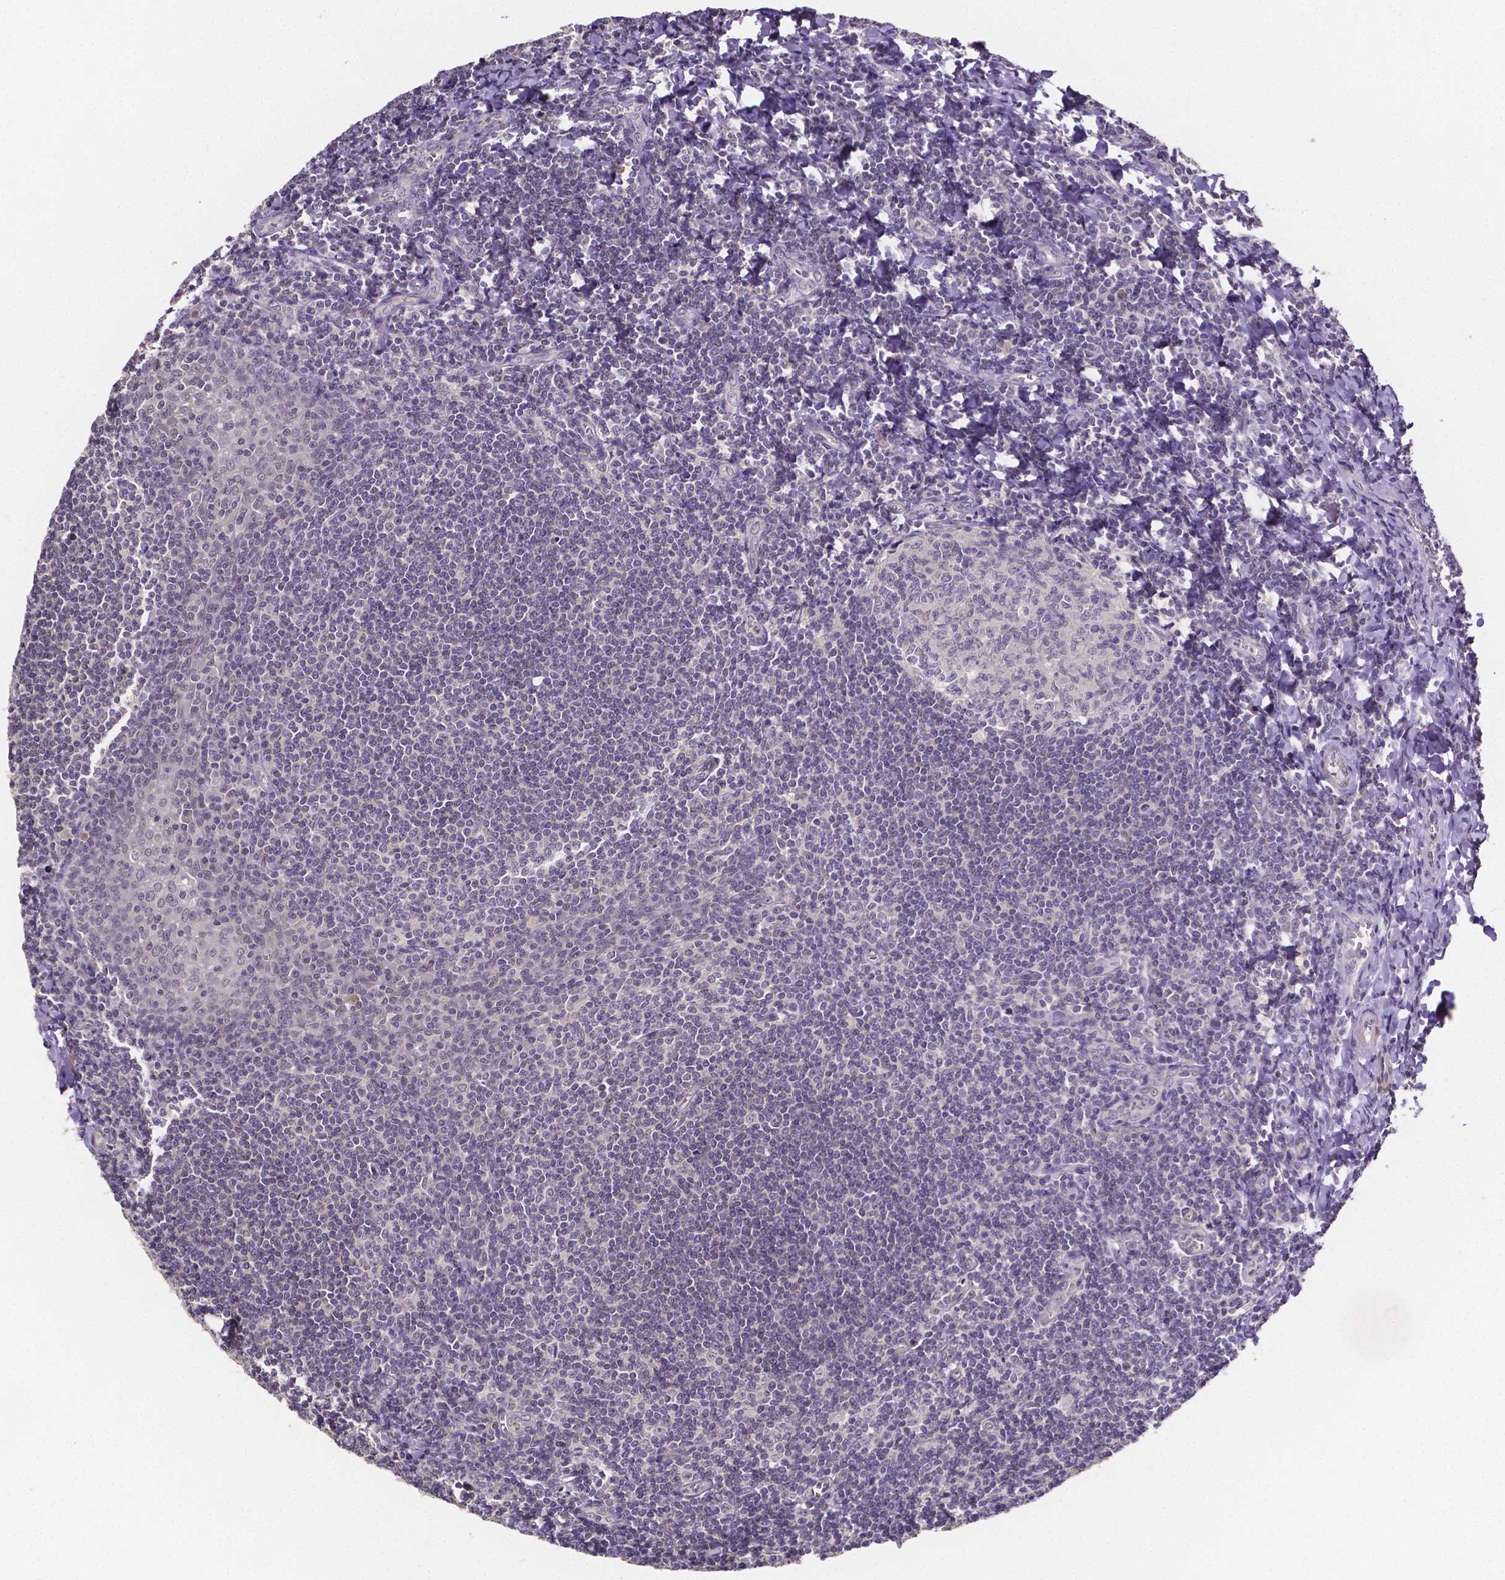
{"staining": {"intensity": "negative", "quantity": "none", "location": "none"}, "tissue": "tonsil", "cell_type": "Germinal center cells", "image_type": "normal", "snomed": [{"axis": "morphology", "description": "Normal tissue, NOS"}, {"axis": "morphology", "description": "Inflammation, NOS"}, {"axis": "topography", "description": "Tonsil"}], "caption": "A photomicrograph of tonsil stained for a protein exhibits no brown staining in germinal center cells. (Stains: DAB (3,3'-diaminobenzidine) immunohistochemistry (IHC) with hematoxylin counter stain, Microscopy: brightfield microscopy at high magnification).", "gene": "NRGN", "patient": {"sex": "female", "age": 31}}